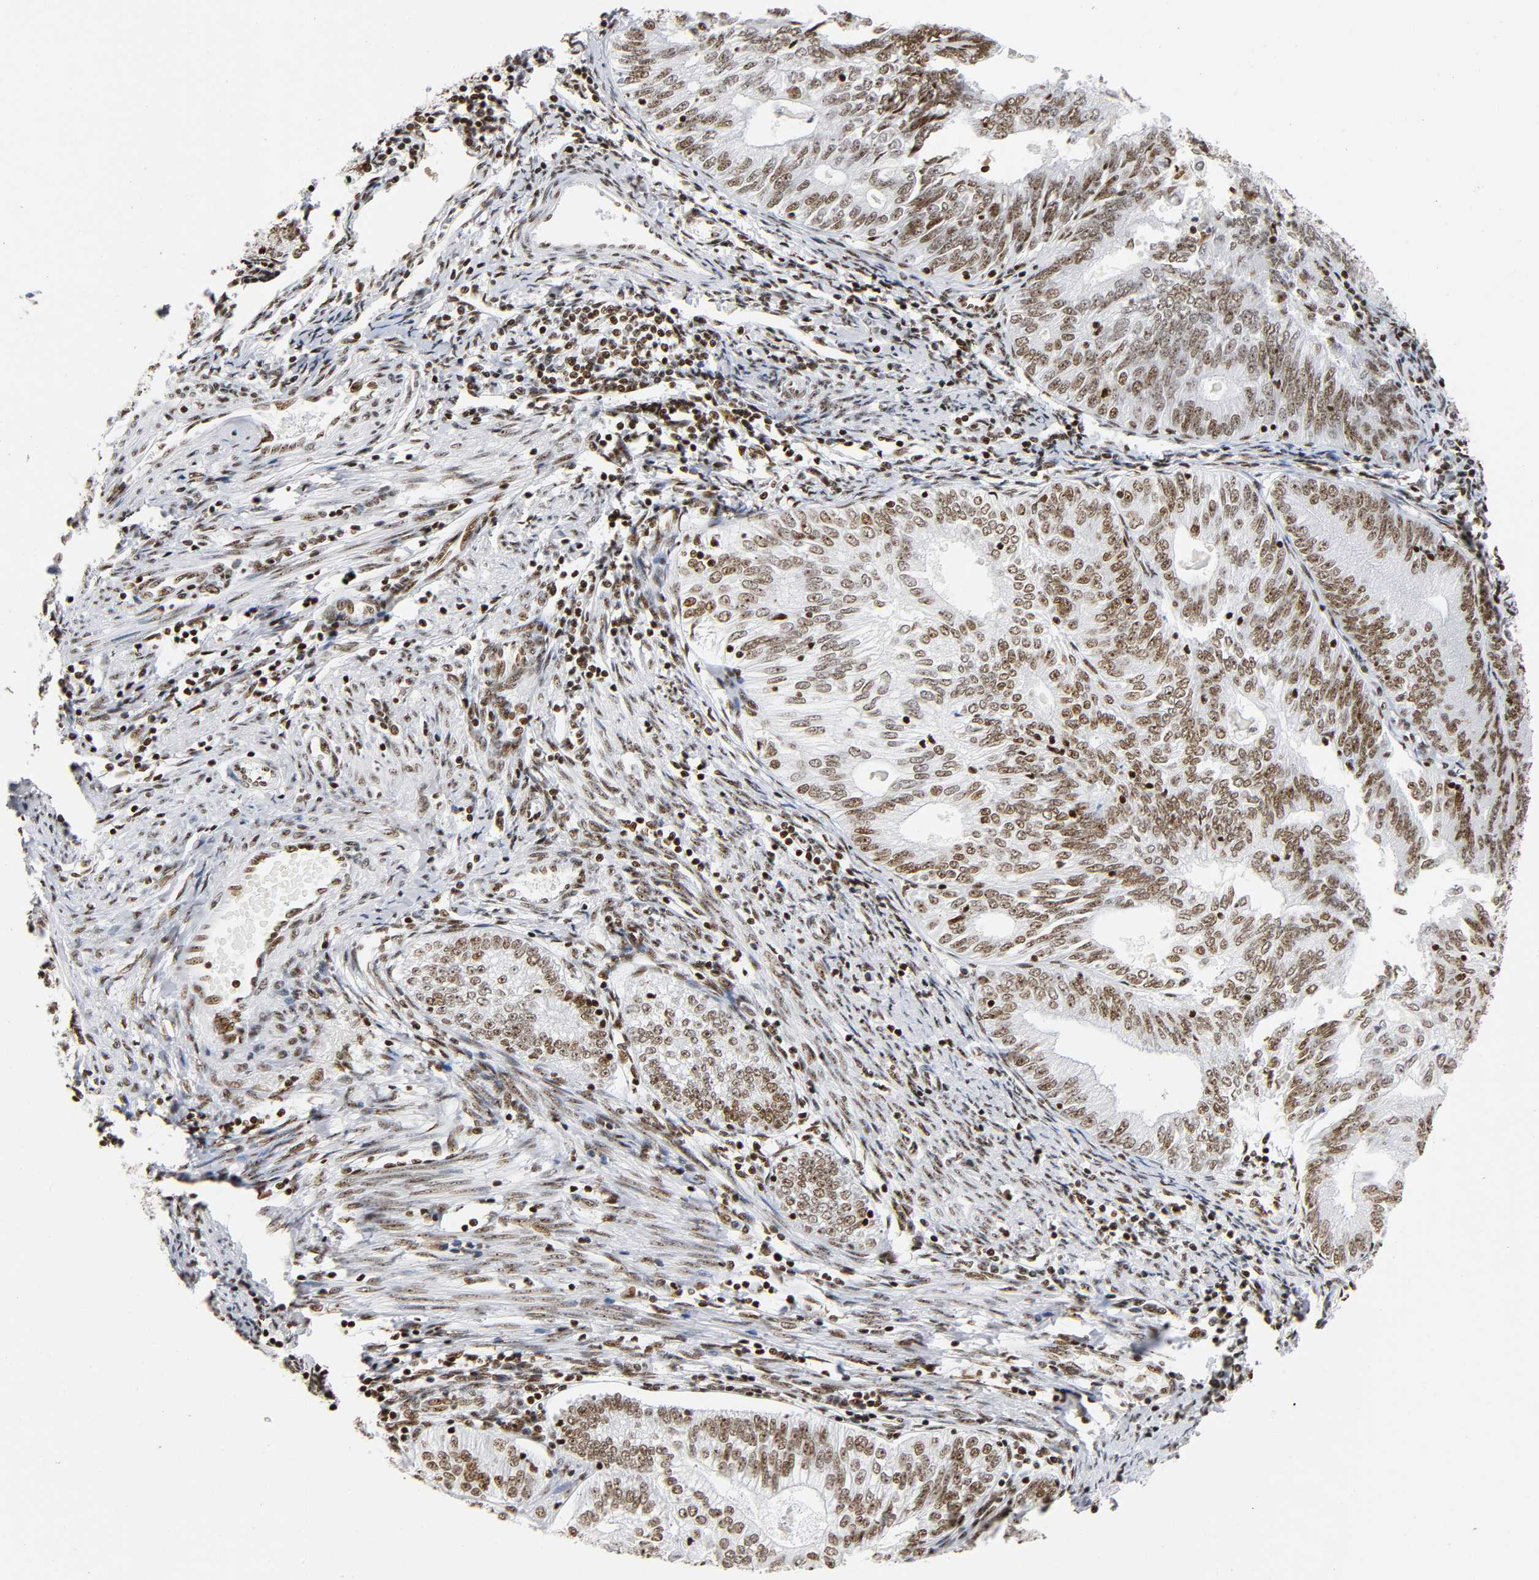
{"staining": {"intensity": "moderate", "quantity": ">75%", "location": "nuclear"}, "tissue": "endometrial cancer", "cell_type": "Tumor cells", "image_type": "cancer", "snomed": [{"axis": "morphology", "description": "Adenocarcinoma, NOS"}, {"axis": "topography", "description": "Endometrium"}], "caption": "This image shows endometrial cancer stained with immunohistochemistry (IHC) to label a protein in brown. The nuclear of tumor cells show moderate positivity for the protein. Nuclei are counter-stained blue.", "gene": "UBTF", "patient": {"sex": "female", "age": 69}}